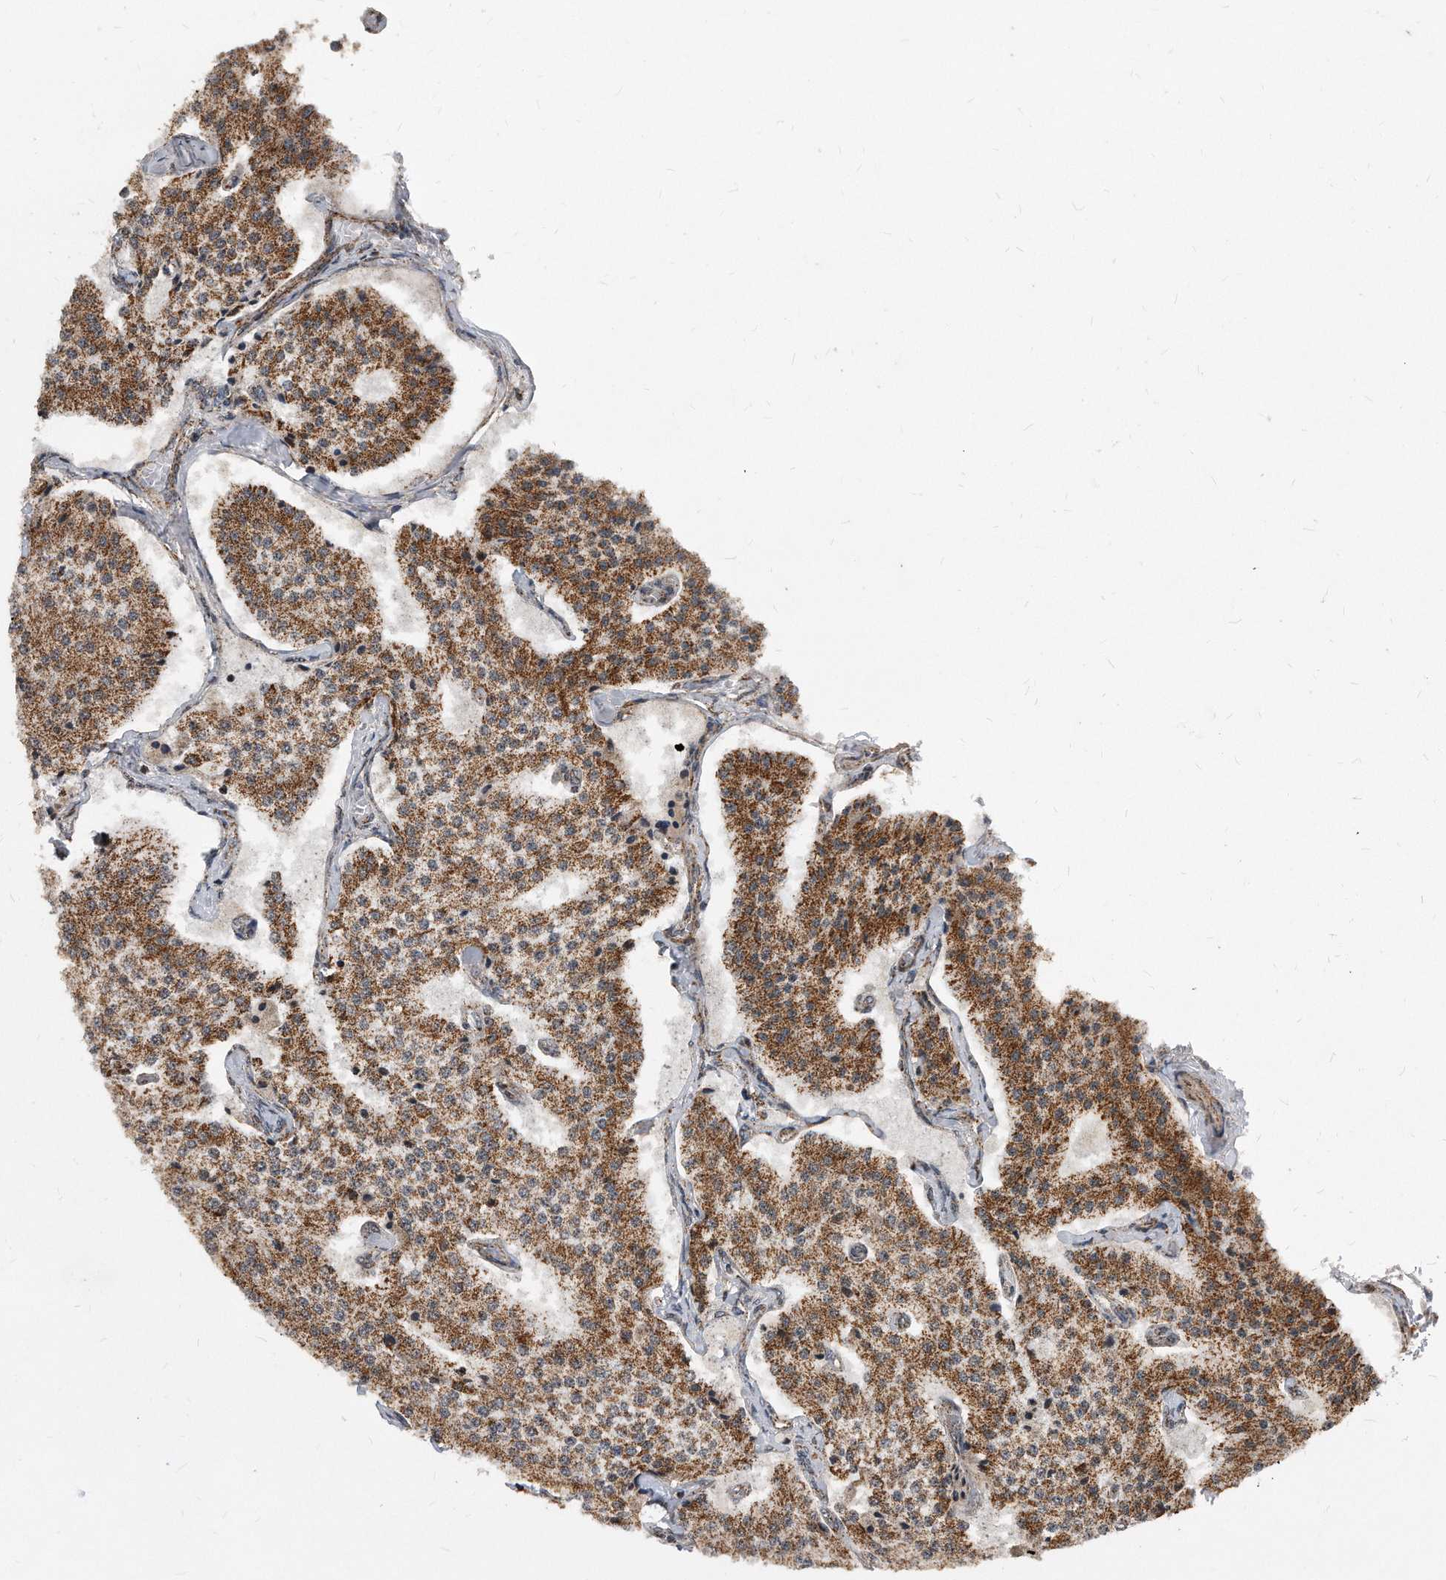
{"staining": {"intensity": "moderate", "quantity": ">75%", "location": "cytoplasmic/membranous"}, "tissue": "carcinoid", "cell_type": "Tumor cells", "image_type": "cancer", "snomed": [{"axis": "morphology", "description": "Carcinoid, malignant, NOS"}, {"axis": "topography", "description": "Colon"}], "caption": "IHC of human carcinoid shows medium levels of moderate cytoplasmic/membranous staining in approximately >75% of tumor cells.", "gene": "DUSP22", "patient": {"sex": "female", "age": 52}}